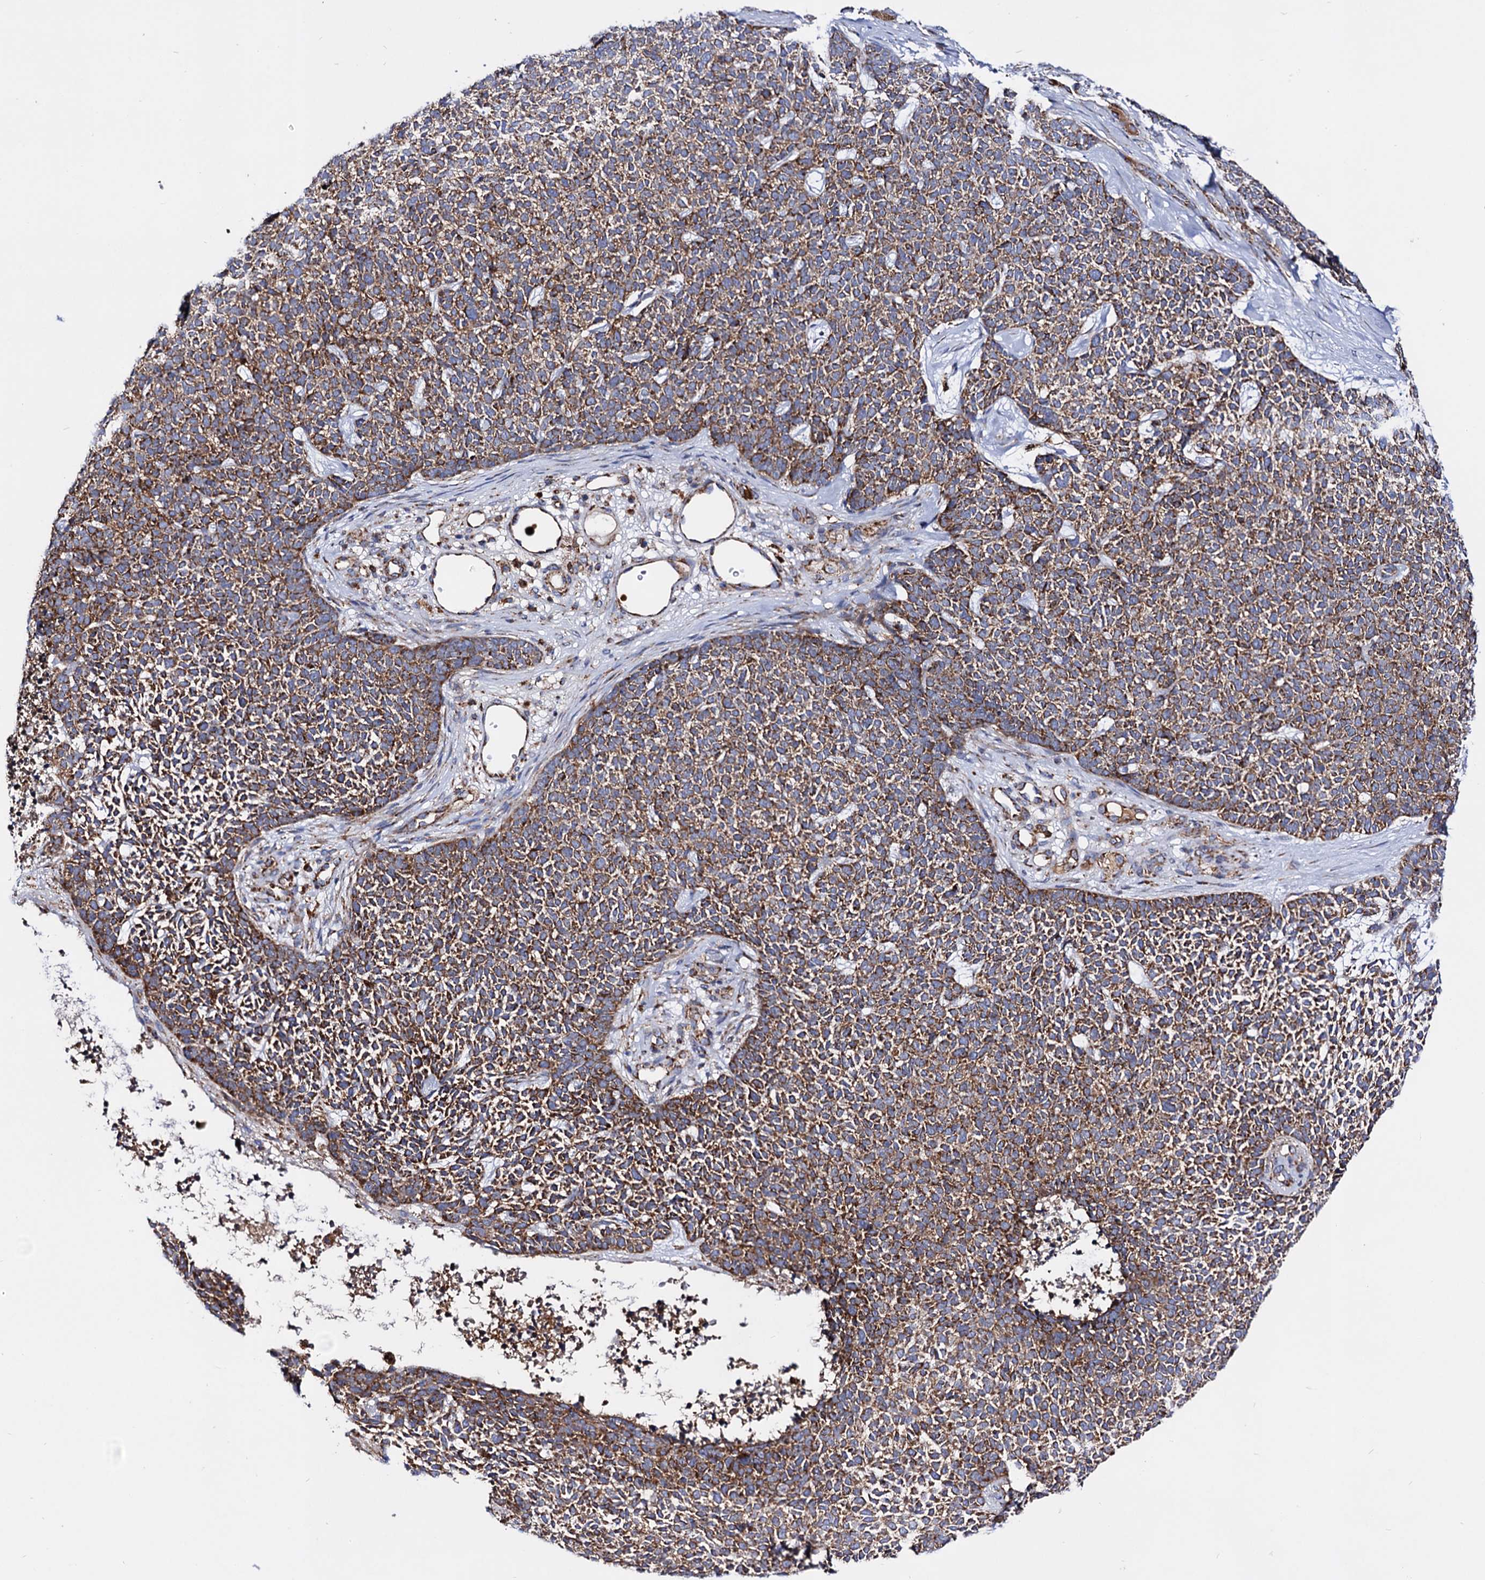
{"staining": {"intensity": "moderate", "quantity": ">75%", "location": "cytoplasmic/membranous"}, "tissue": "skin cancer", "cell_type": "Tumor cells", "image_type": "cancer", "snomed": [{"axis": "morphology", "description": "Basal cell carcinoma"}, {"axis": "topography", "description": "Skin"}], "caption": "DAB (3,3'-diaminobenzidine) immunohistochemical staining of human skin cancer displays moderate cytoplasmic/membranous protein positivity in approximately >75% of tumor cells. Using DAB (brown) and hematoxylin (blue) stains, captured at high magnification using brightfield microscopy.", "gene": "ACAD9", "patient": {"sex": "female", "age": 84}}